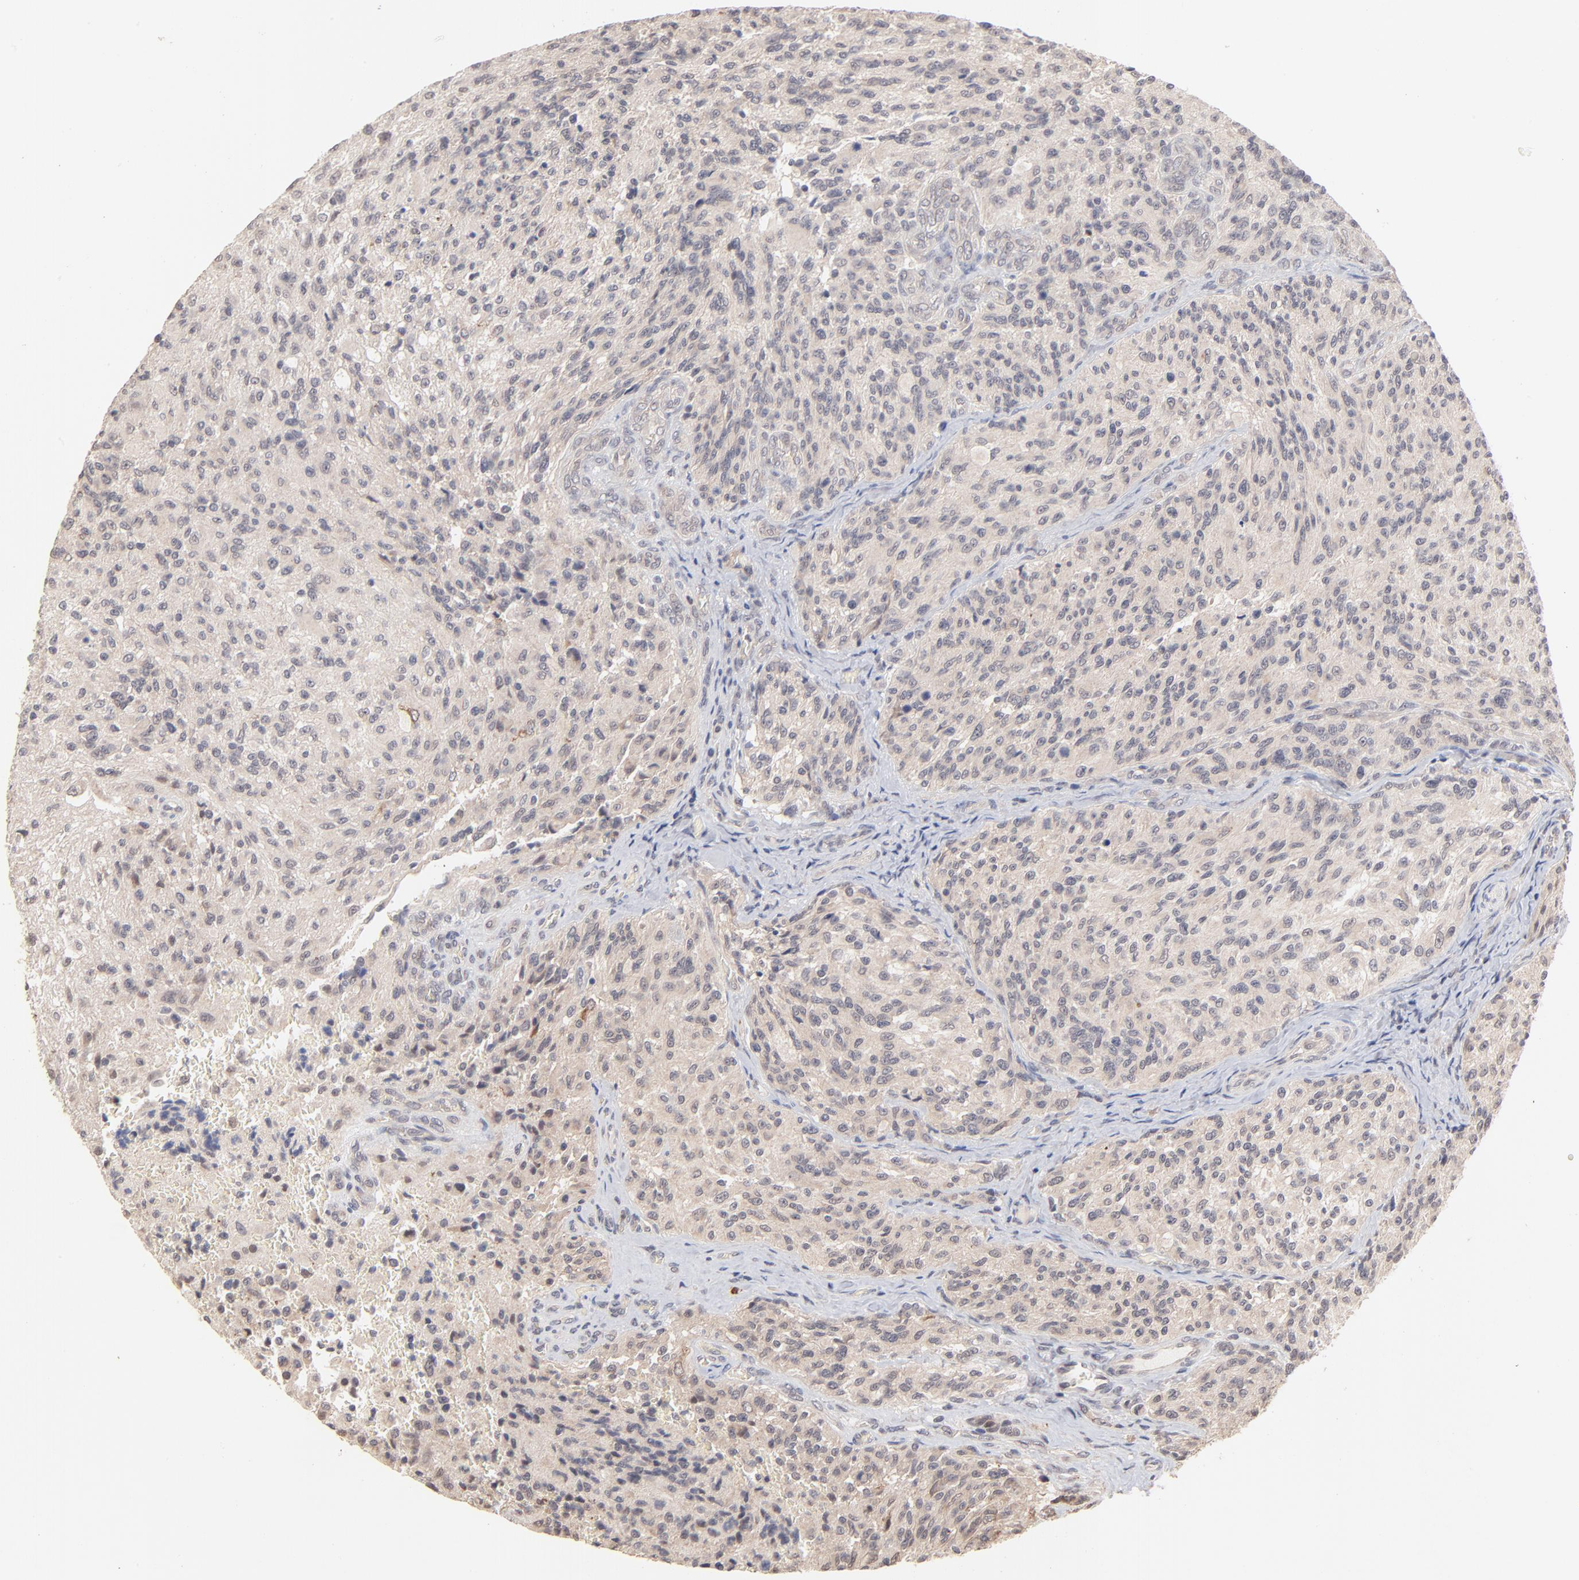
{"staining": {"intensity": "weak", "quantity": "<25%", "location": "cytoplasmic/membranous,nuclear"}, "tissue": "glioma", "cell_type": "Tumor cells", "image_type": "cancer", "snomed": [{"axis": "morphology", "description": "Normal tissue, NOS"}, {"axis": "morphology", "description": "Glioma, malignant, High grade"}, {"axis": "topography", "description": "Cerebral cortex"}], "caption": "The histopathology image displays no significant expression in tumor cells of malignant glioma (high-grade).", "gene": "MSL2", "patient": {"sex": "male", "age": 56}}